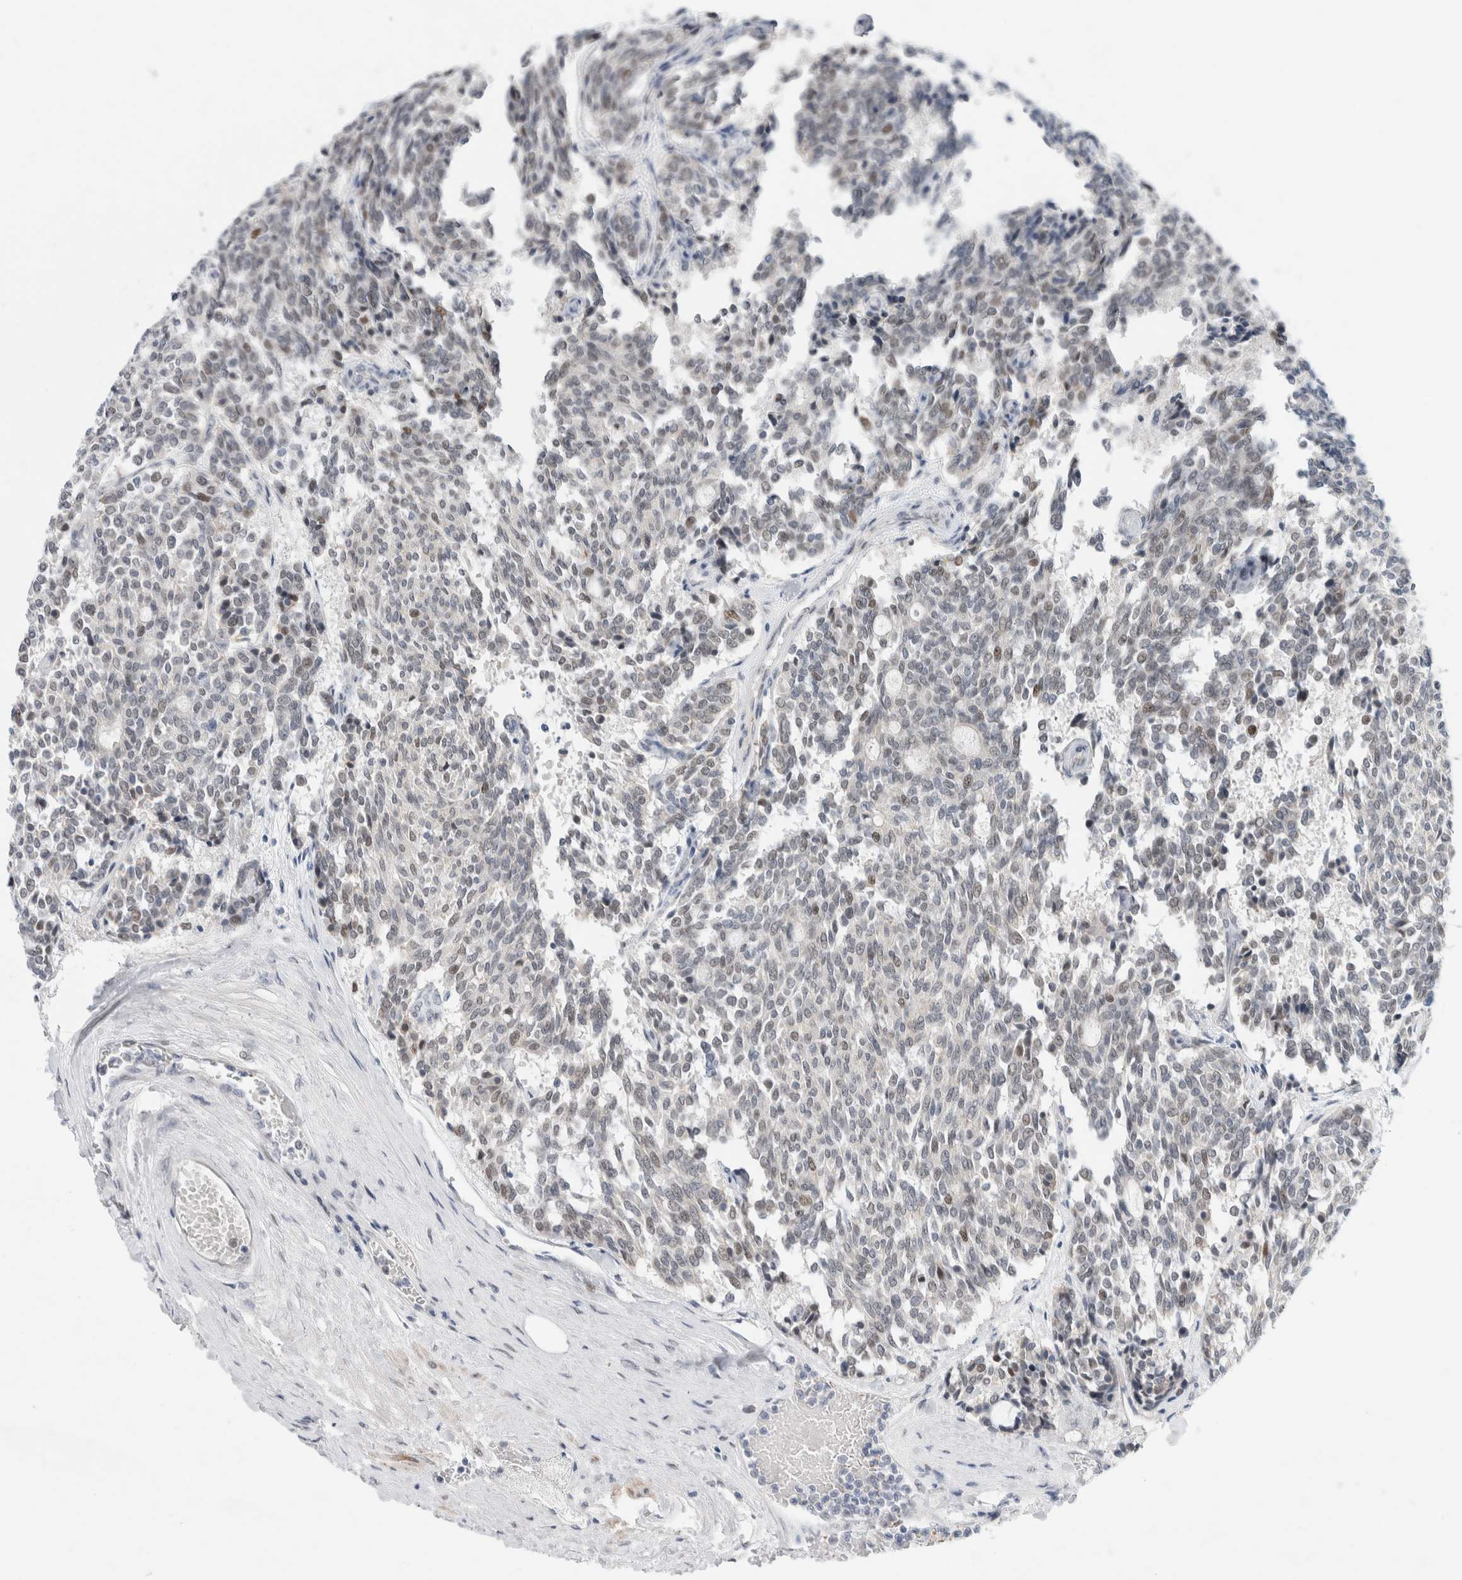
{"staining": {"intensity": "weak", "quantity": "<25%", "location": "nuclear"}, "tissue": "carcinoid", "cell_type": "Tumor cells", "image_type": "cancer", "snomed": [{"axis": "morphology", "description": "Carcinoid, malignant, NOS"}, {"axis": "topography", "description": "Pancreas"}], "caption": "High magnification brightfield microscopy of carcinoid stained with DAB (brown) and counterstained with hematoxylin (blue): tumor cells show no significant expression.", "gene": "KNL1", "patient": {"sex": "female", "age": 54}}